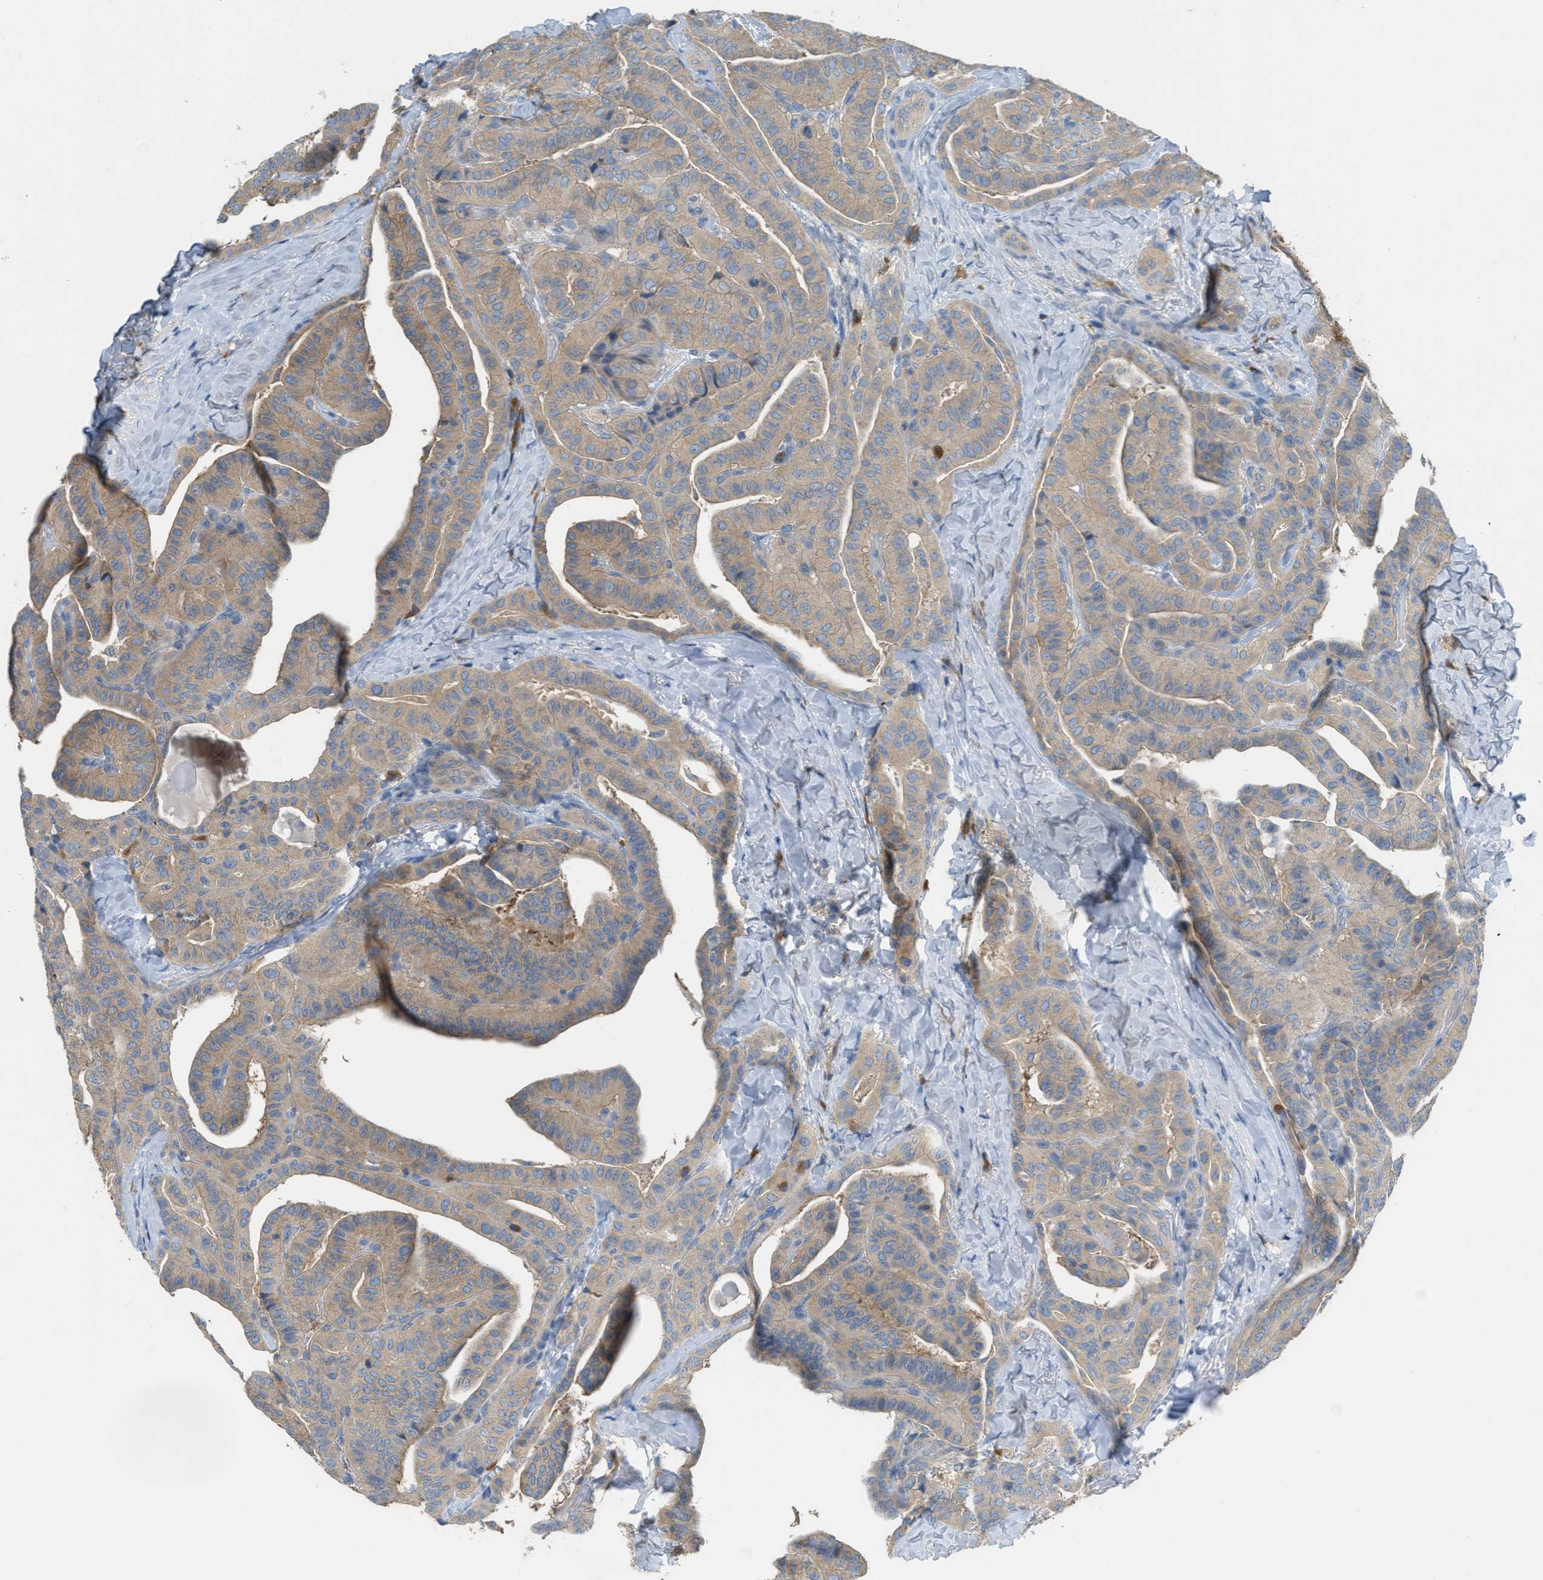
{"staining": {"intensity": "weak", "quantity": ">75%", "location": "cytoplasmic/membranous"}, "tissue": "thyroid cancer", "cell_type": "Tumor cells", "image_type": "cancer", "snomed": [{"axis": "morphology", "description": "Papillary adenocarcinoma, NOS"}, {"axis": "topography", "description": "Thyroid gland"}], "caption": "Weak cytoplasmic/membranous protein staining is seen in about >75% of tumor cells in thyroid cancer (papillary adenocarcinoma).", "gene": "UBA5", "patient": {"sex": "male", "age": 77}}